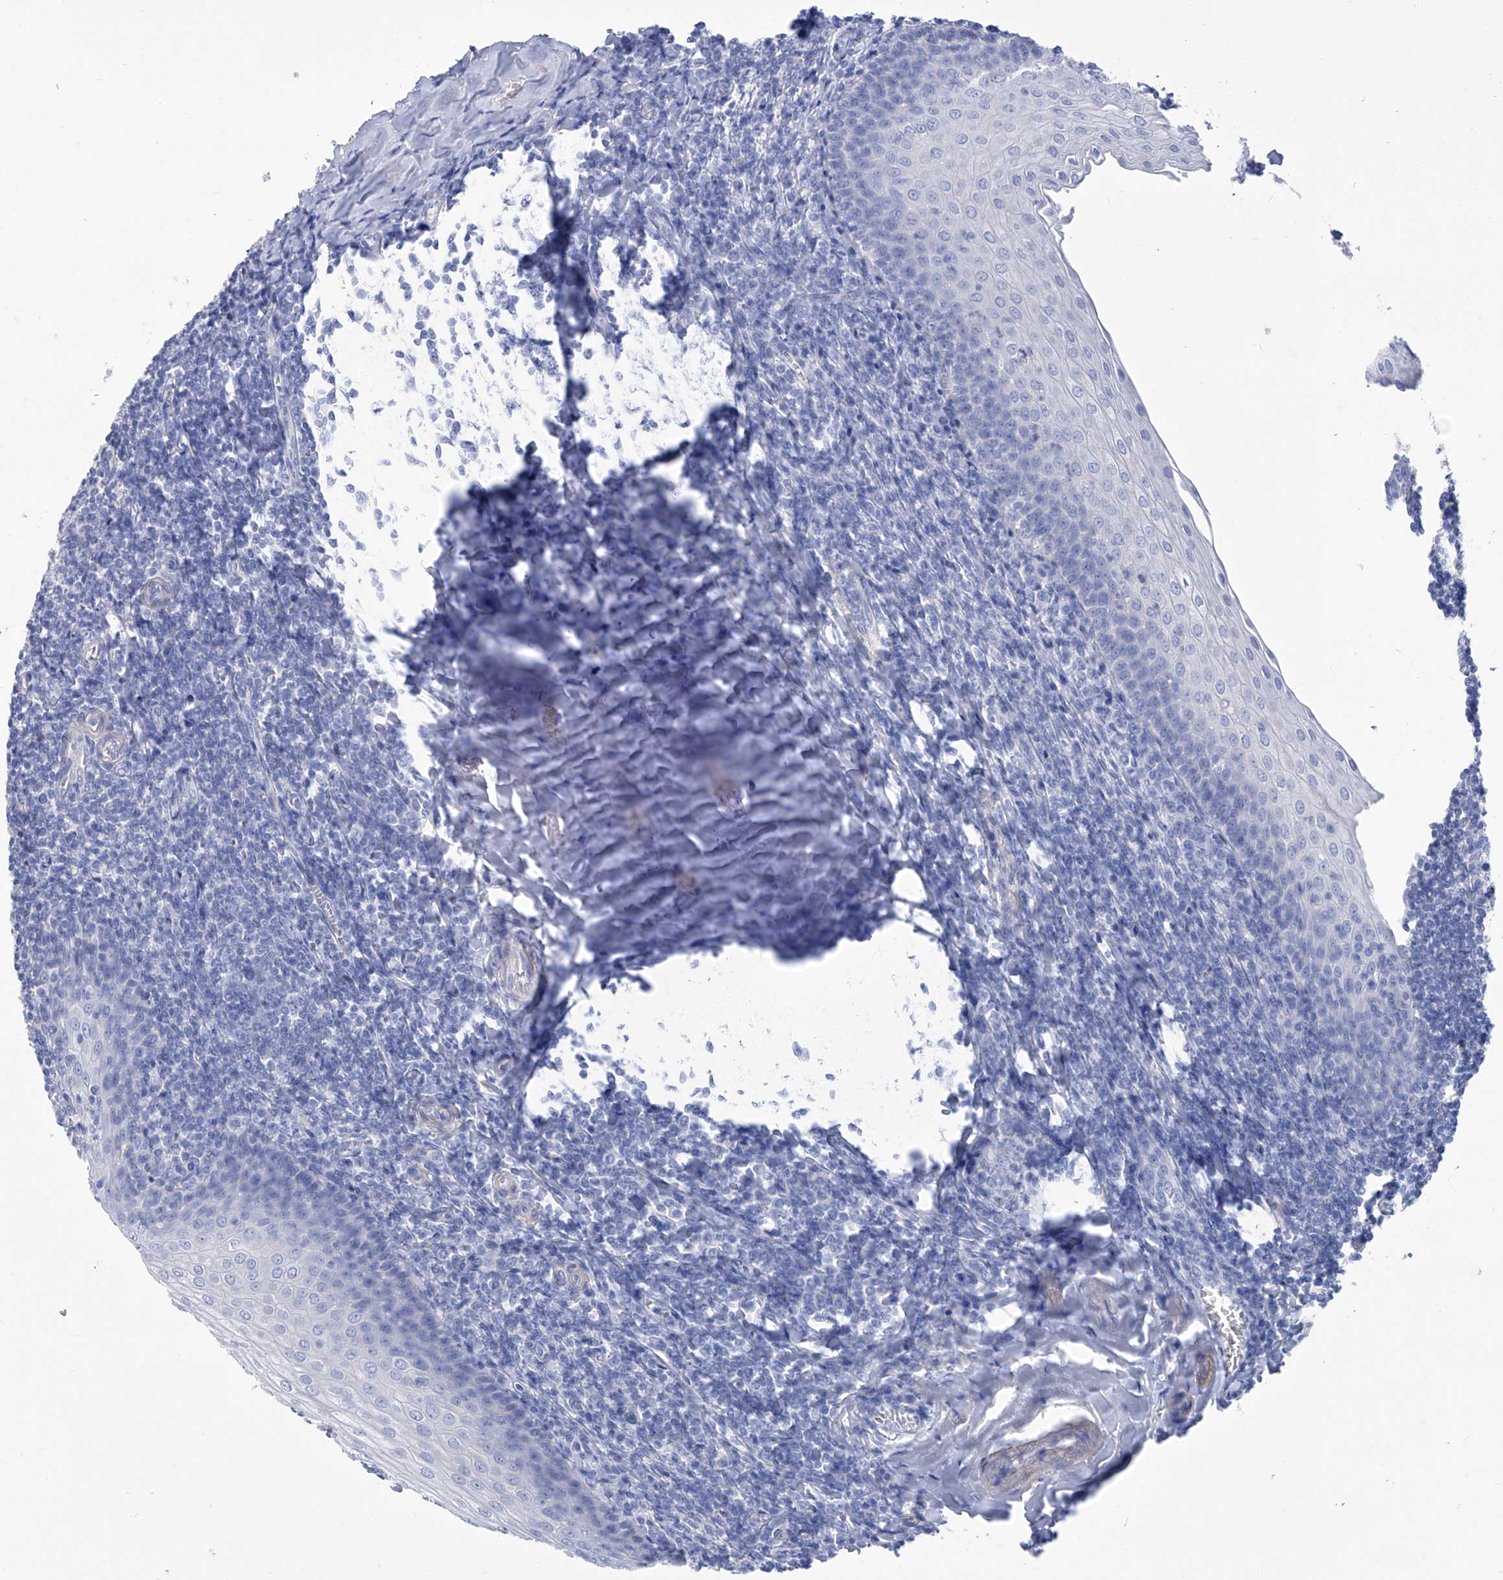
{"staining": {"intensity": "negative", "quantity": "none", "location": "none"}, "tissue": "tonsil", "cell_type": "Germinal center cells", "image_type": "normal", "snomed": [{"axis": "morphology", "description": "Normal tissue, NOS"}, {"axis": "topography", "description": "Tonsil"}], "caption": "A photomicrograph of tonsil stained for a protein exhibits no brown staining in germinal center cells. (DAB IHC visualized using brightfield microscopy, high magnification).", "gene": "SMS", "patient": {"sex": "male", "age": 27}}